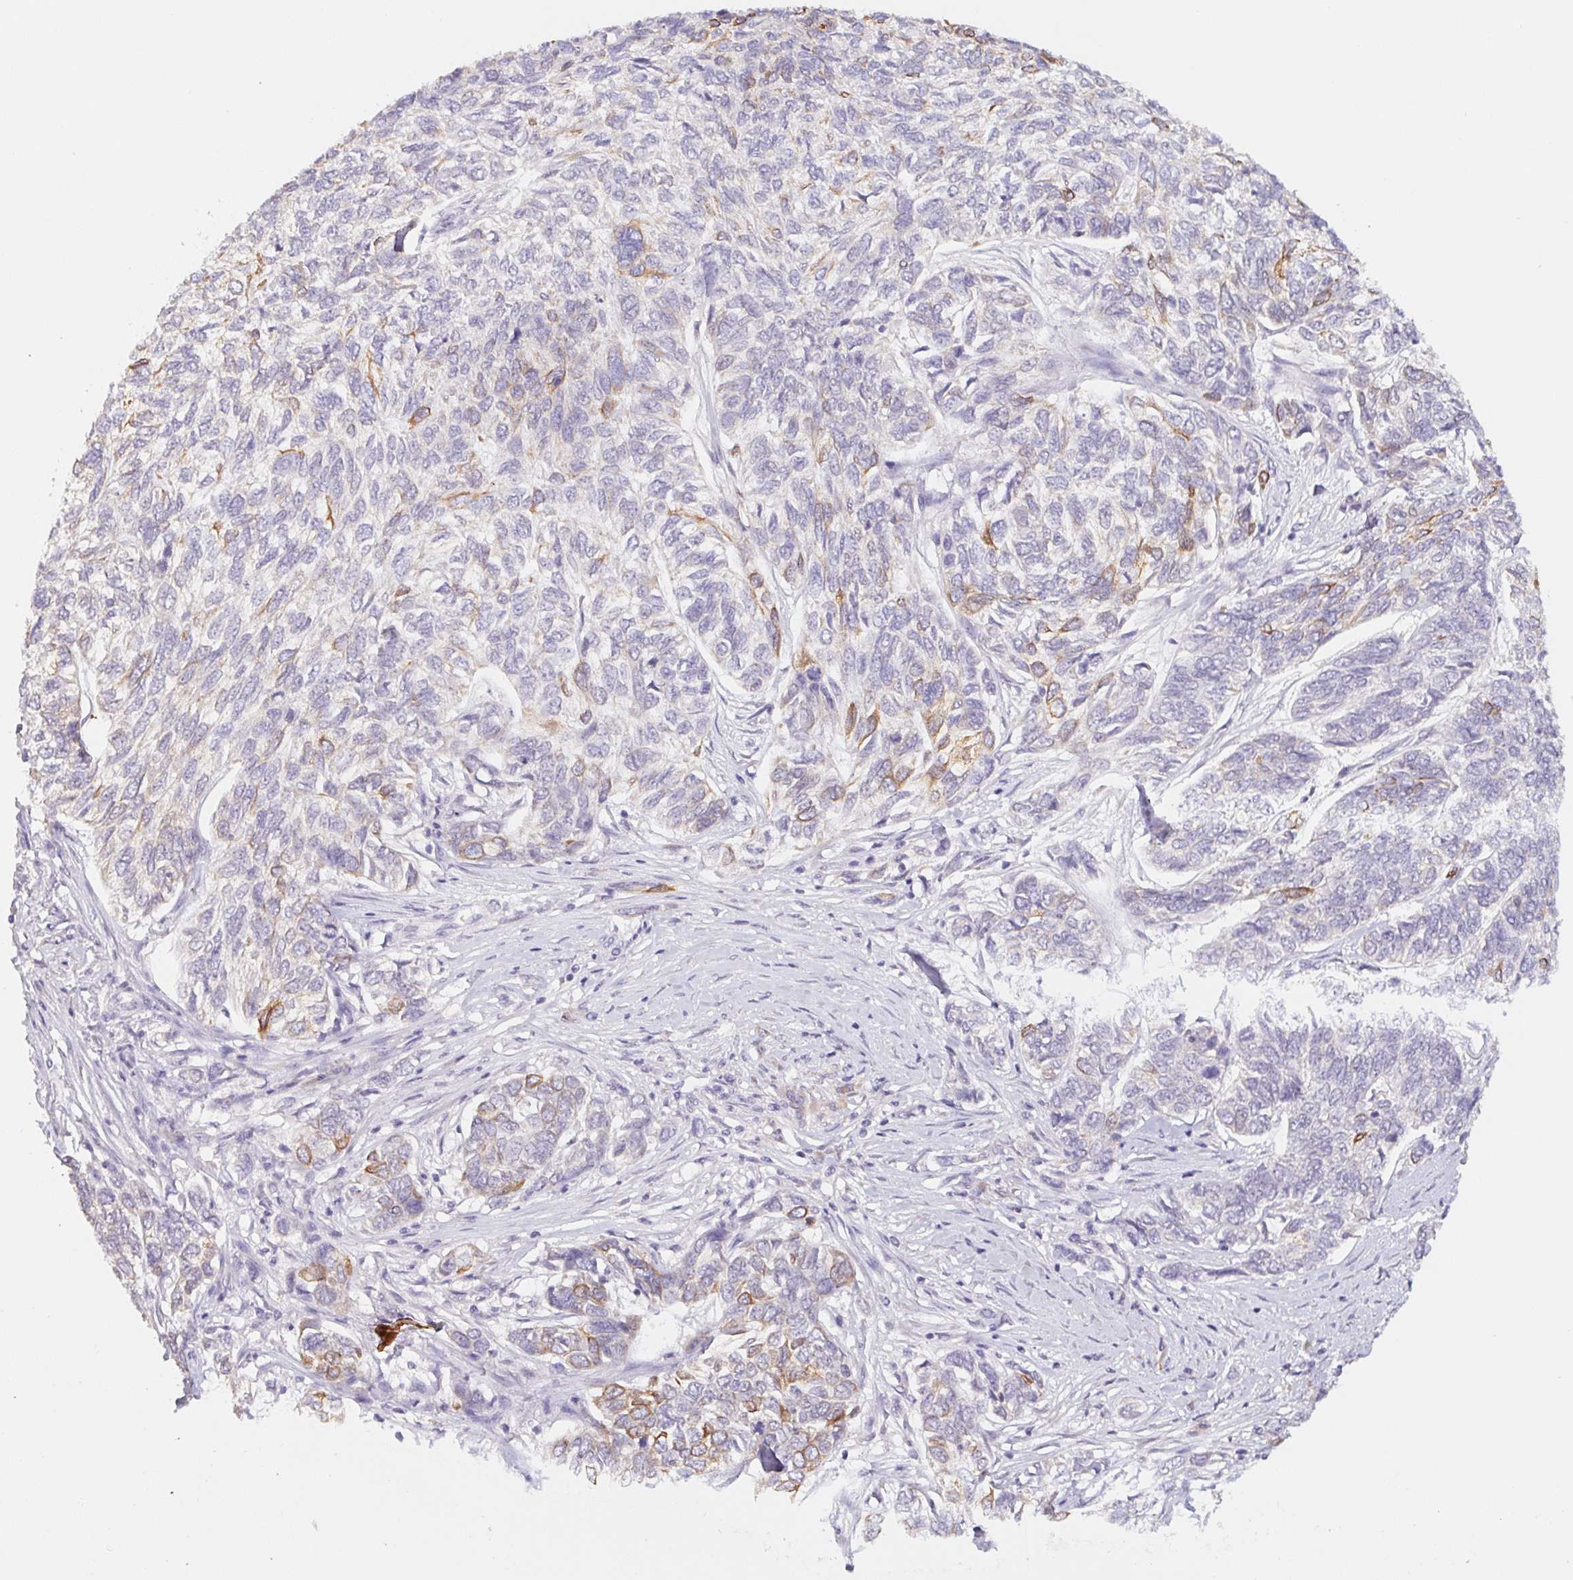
{"staining": {"intensity": "moderate", "quantity": "<25%", "location": "cytoplasmic/membranous"}, "tissue": "skin cancer", "cell_type": "Tumor cells", "image_type": "cancer", "snomed": [{"axis": "morphology", "description": "Basal cell carcinoma"}, {"axis": "topography", "description": "Skin"}], "caption": "Protein analysis of skin cancer (basal cell carcinoma) tissue exhibits moderate cytoplasmic/membranous staining in about <25% of tumor cells.", "gene": "PNMA8B", "patient": {"sex": "female", "age": 65}}